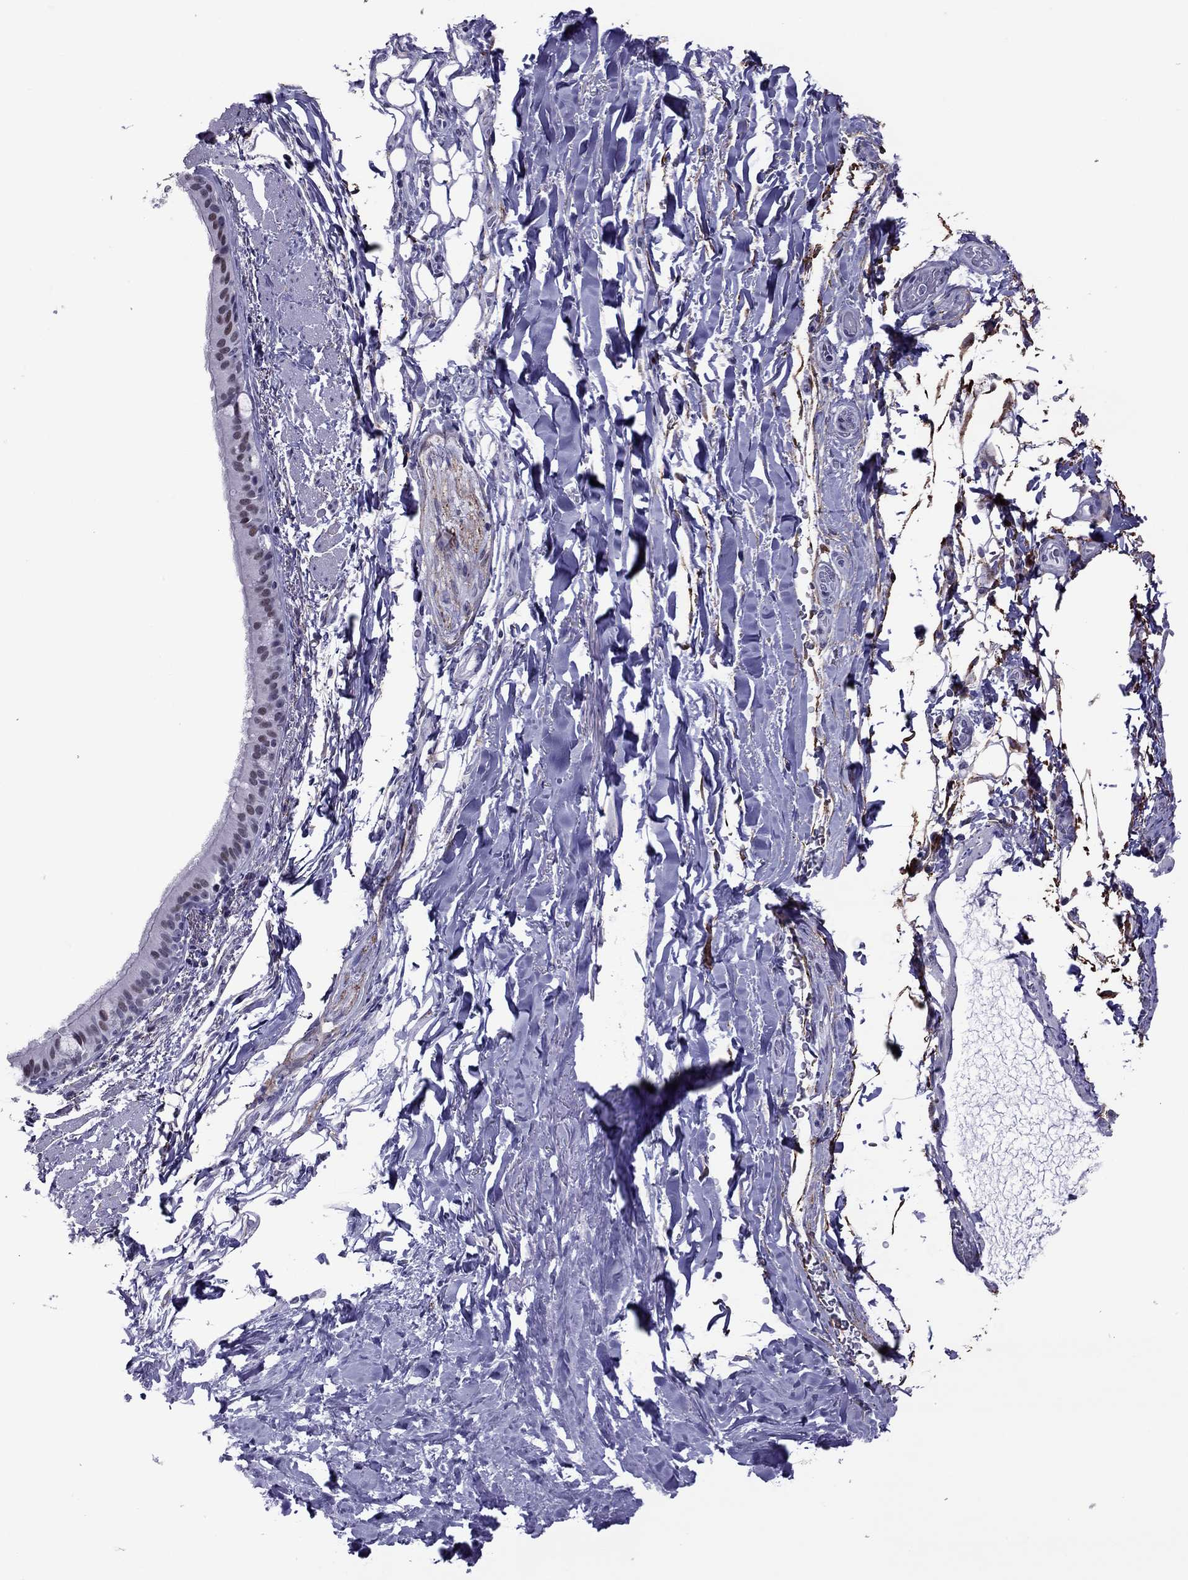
{"staining": {"intensity": "negative", "quantity": "none", "location": "none"}, "tissue": "bronchus", "cell_type": "Respiratory epithelial cells", "image_type": "normal", "snomed": [{"axis": "morphology", "description": "Normal tissue, NOS"}, {"axis": "morphology", "description": "Squamous cell carcinoma, NOS"}, {"axis": "topography", "description": "Bronchus"}, {"axis": "topography", "description": "Lung"}], "caption": "This image is of benign bronchus stained with immunohistochemistry to label a protein in brown with the nuclei are counter-stained blue. There is no expression in respiratory epithelial cells. (Brightfield microscopy of DAB immunohistochemistry at high magnification).", "gene": "ZNF646", "patient": {"sex": "male", "age": 69}}